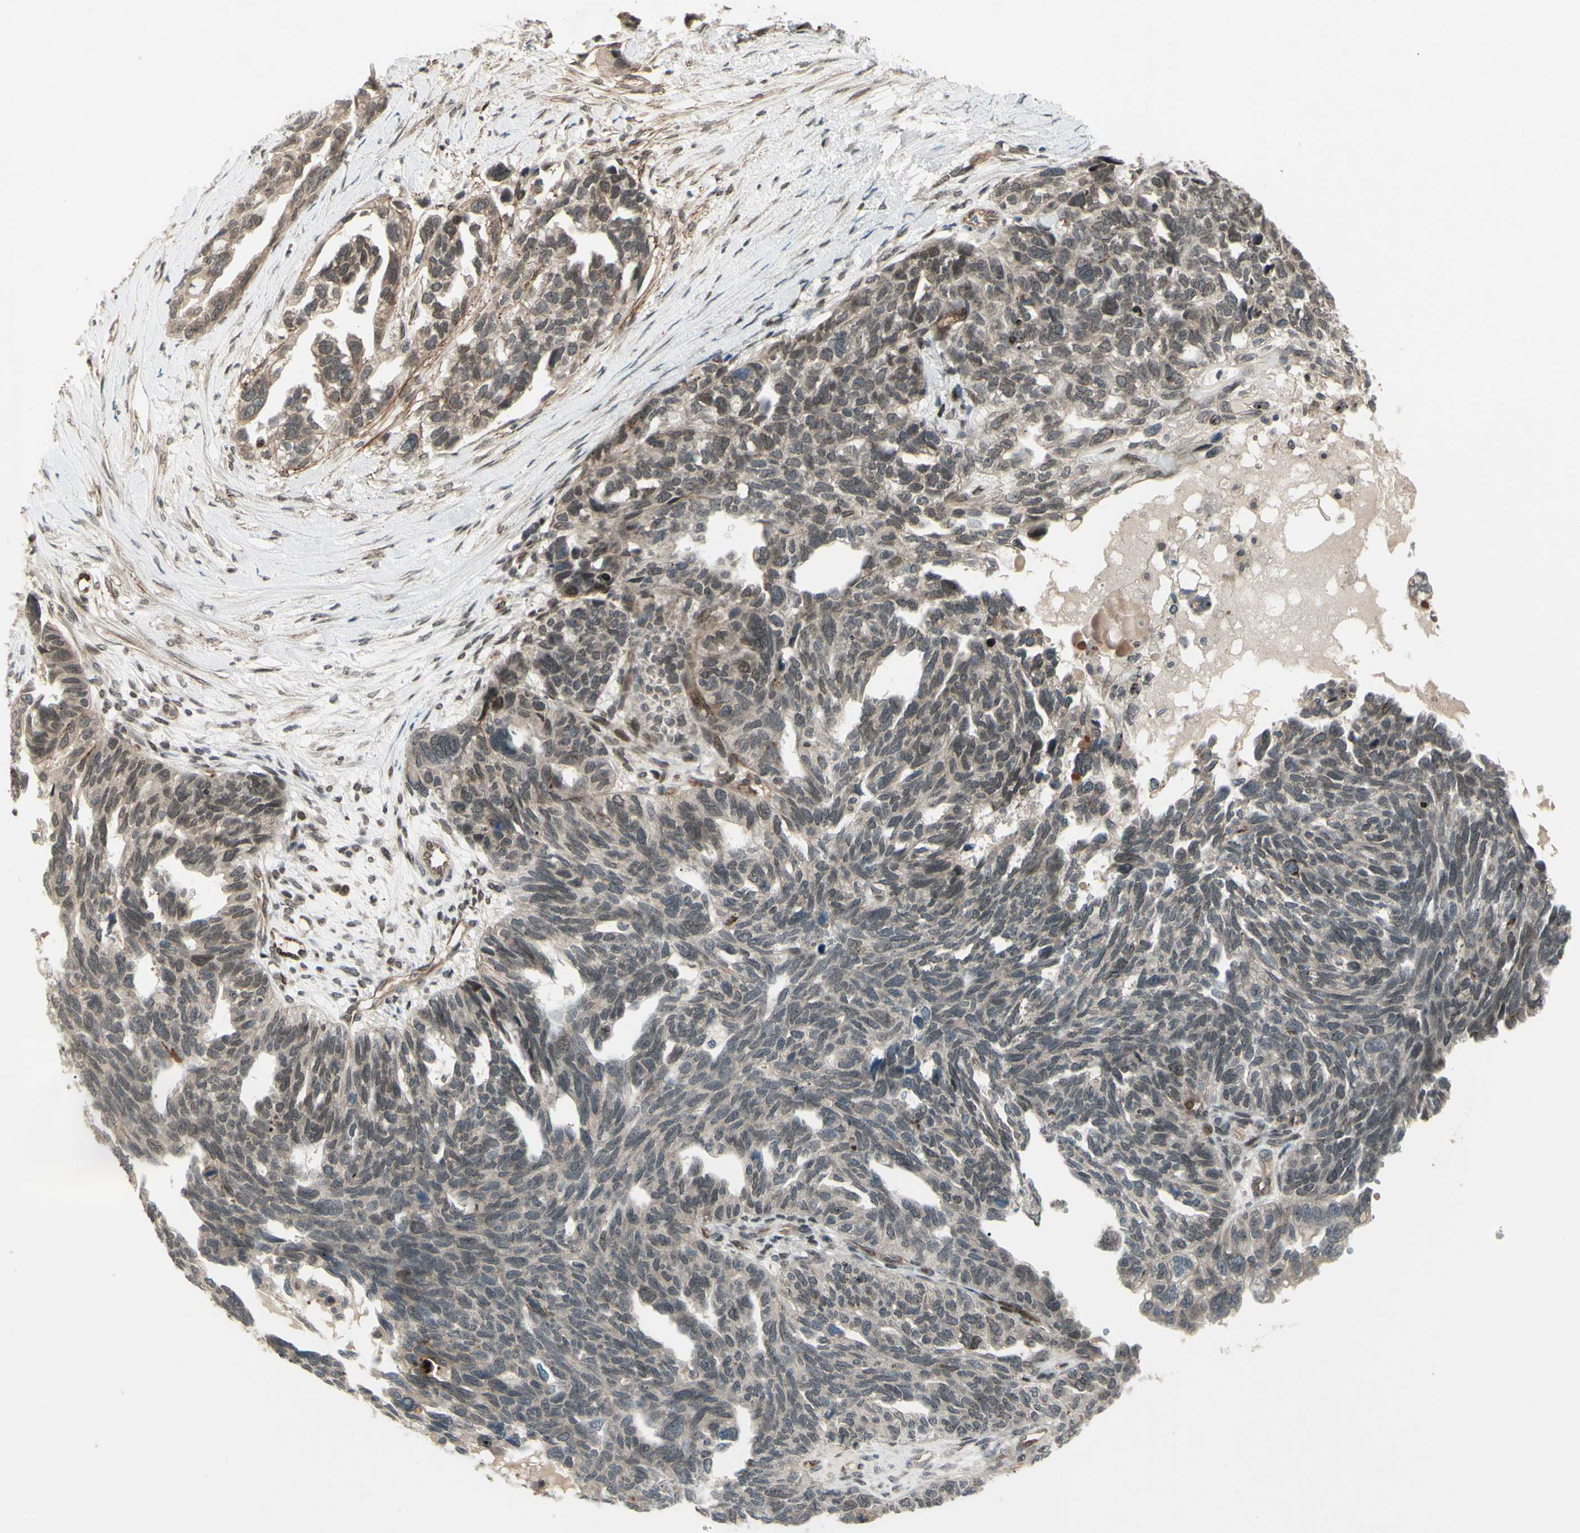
{"staining": {"intensity": "weak", "quantity": "25%-75%", "location": "cytoplasmic/membranous"}, "tissue": "ovarian cancer", "cell_type": "Tumor cells", "image_type": "cancer", "snomed": [{"axis": "morphology", "description": "Cystadenocarcinoma, serous, NOS"}, {"axis": "topography", "description": "Ovary"}], "caption": "A brown stain labels weak cytoplasmic/membranous expression of a protein in ovarian serous cystadenocarcinoma tumor cells.", "gene": "MLF2", "patient": {"sex": "female", "age": 79}}